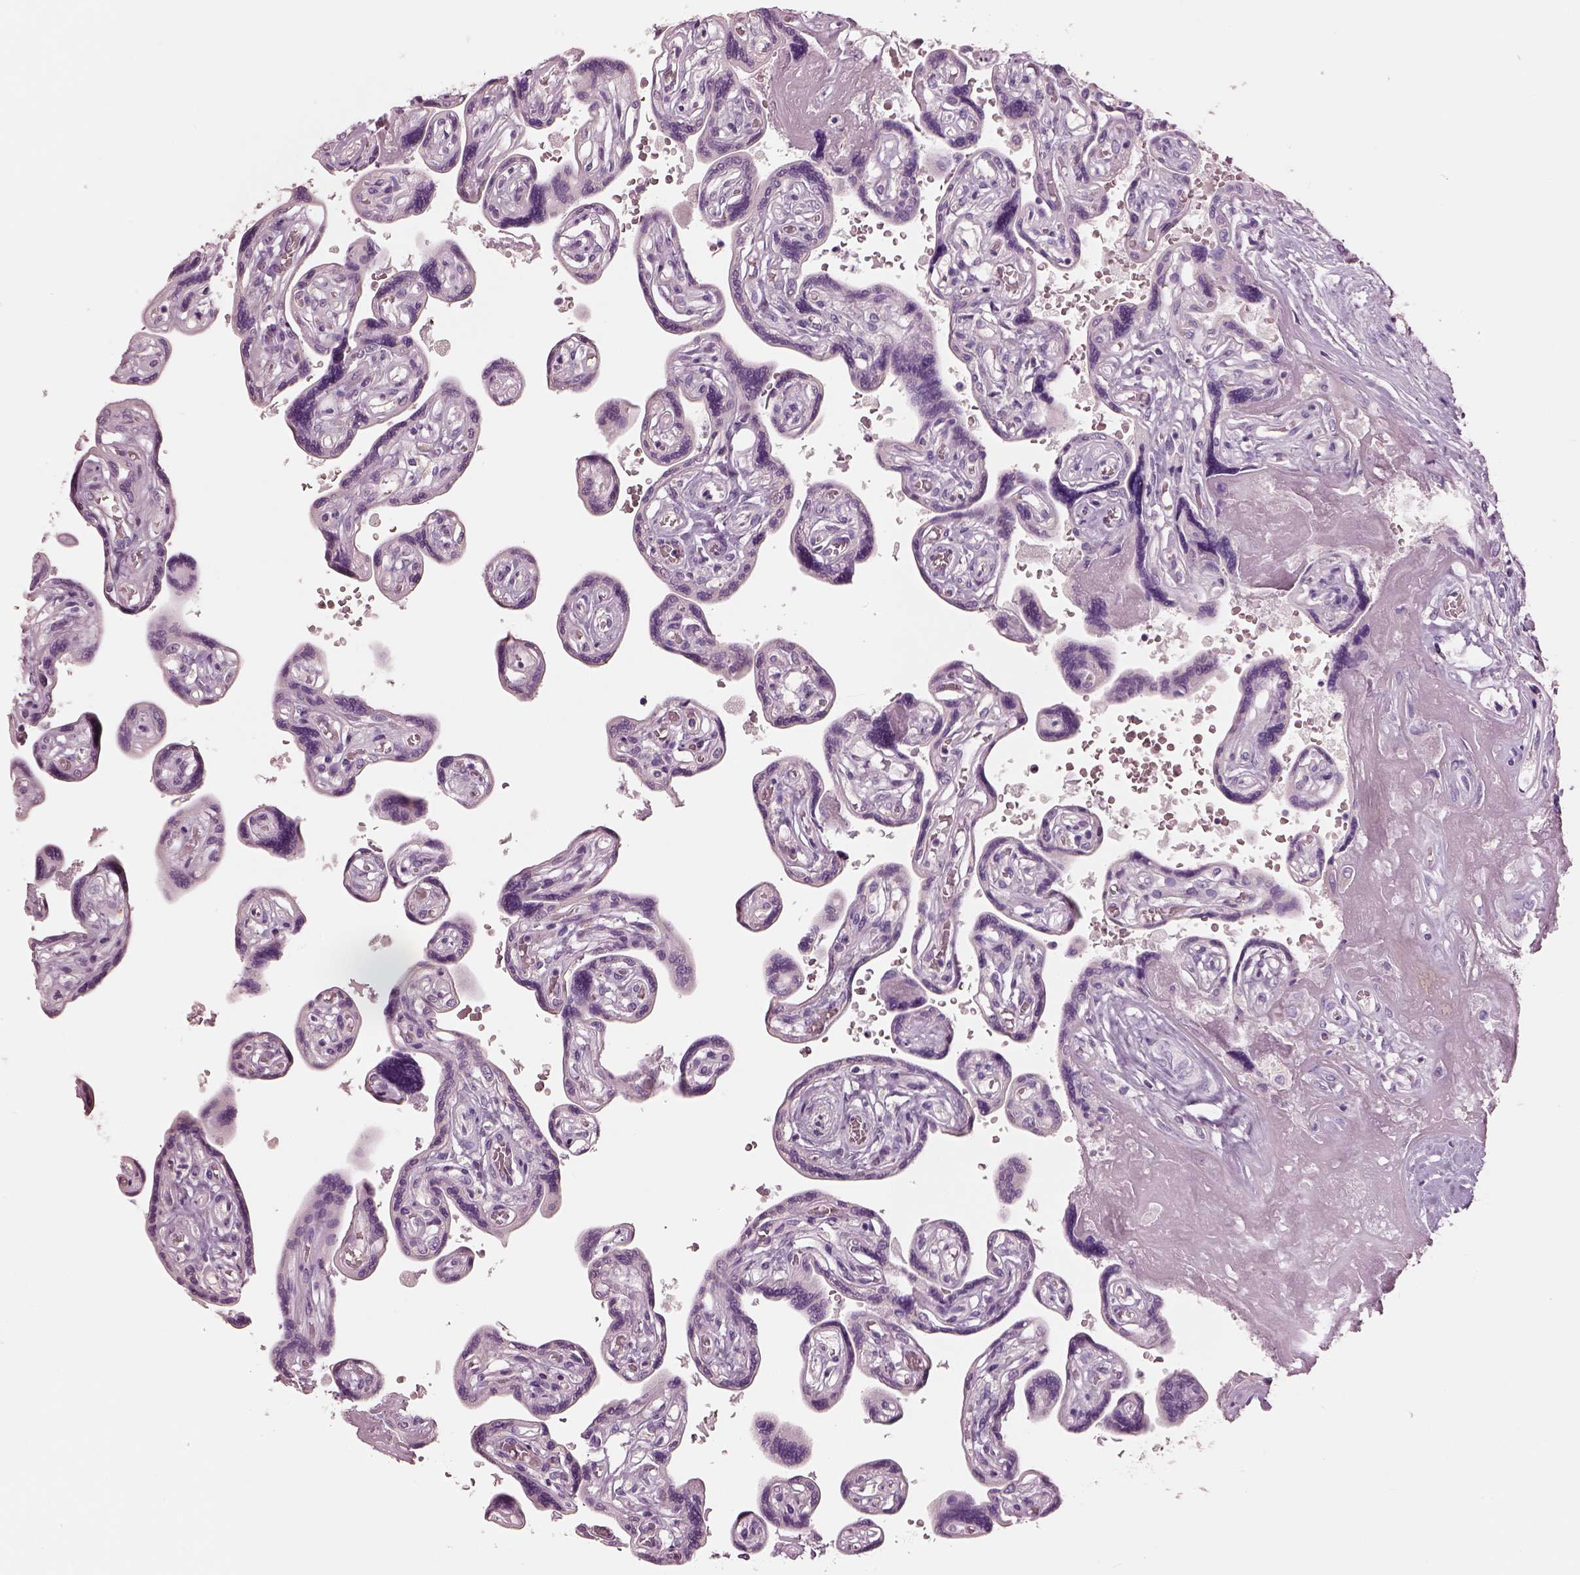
{"staining": {"intensity": "negative", "quantity": "none", "location": "none"}, "tissue": "placenta", "cell_type": "Decidual cells", "image_type": "normal", "snomed": [{"axis": "morphology", "description": "Normal tissue, NOS"}, {"axis": "topography", "description": "Placenta"}], "caption": "A high-resolution image shows immunohistochemistry (IHC) staining of normal placenta, which reveals no significant positivity in decidual cells.", "gene": "ELSPBP1", "patient": {"sex": "female", "age": 32}}